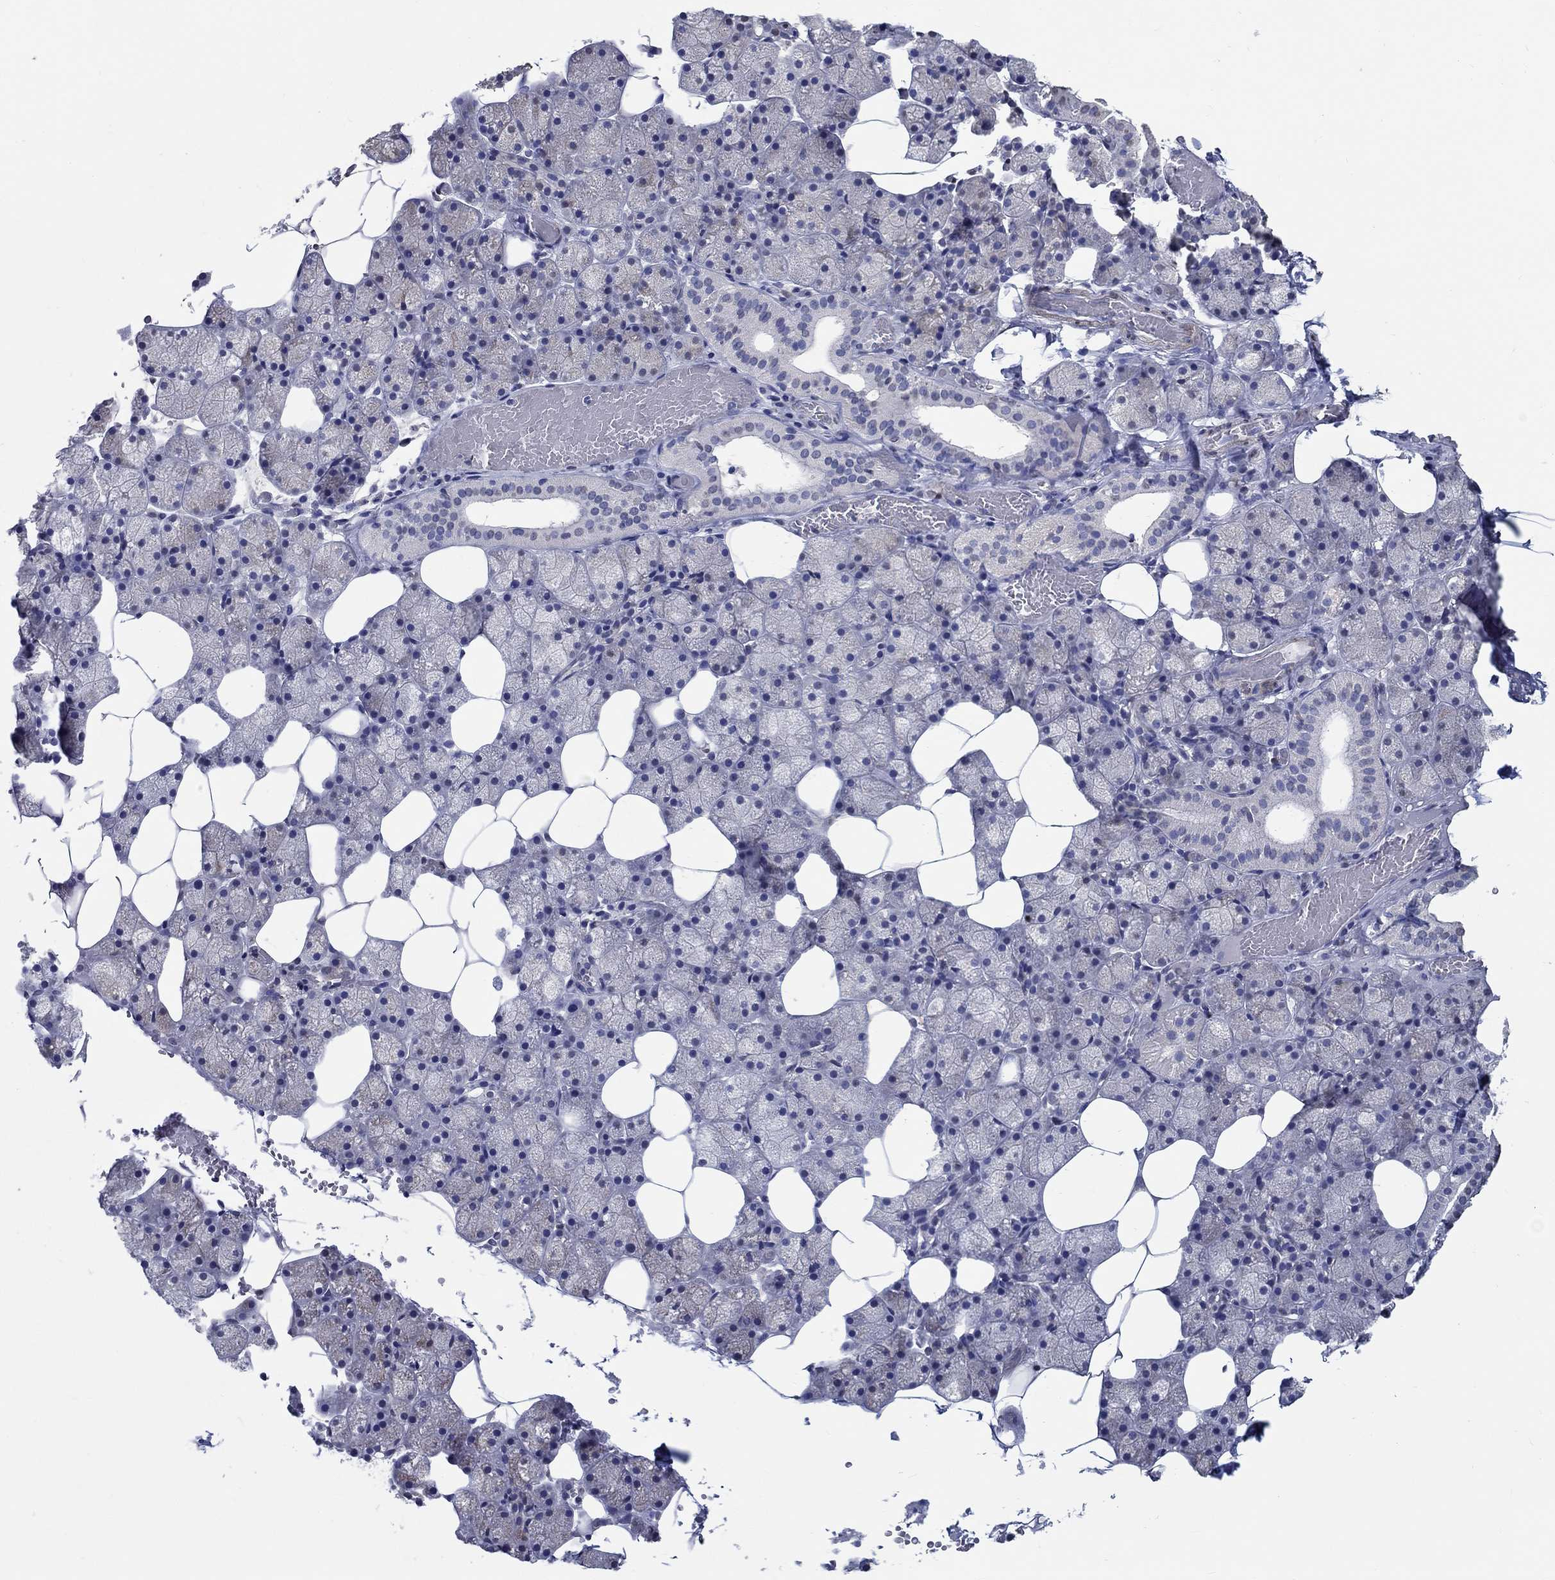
{"staining": {"intensity": "negative", "quantity": "none", "location": "none"}, "tissue": "salivary gland", "cell_type": "Glandular cells", "image_type": "normal", "snomed": [{"axis": "morphology", "description": "Normal tissue, NOS"}, {"axis": "topography", "description": "Salivary gland"}], "caption": "Immunohistochemistry histopathology image of unremarkable salivary gland stained for a protein (brown), which reveals no staining in glandular cells. The staining is performed using DAB (3,3'-diaminobenzidine) brown chromogen with nuclei counter-stained in using hematoxylin.", "gene": "PDE1B", "patient": {"sex": "male", "age": 38}}